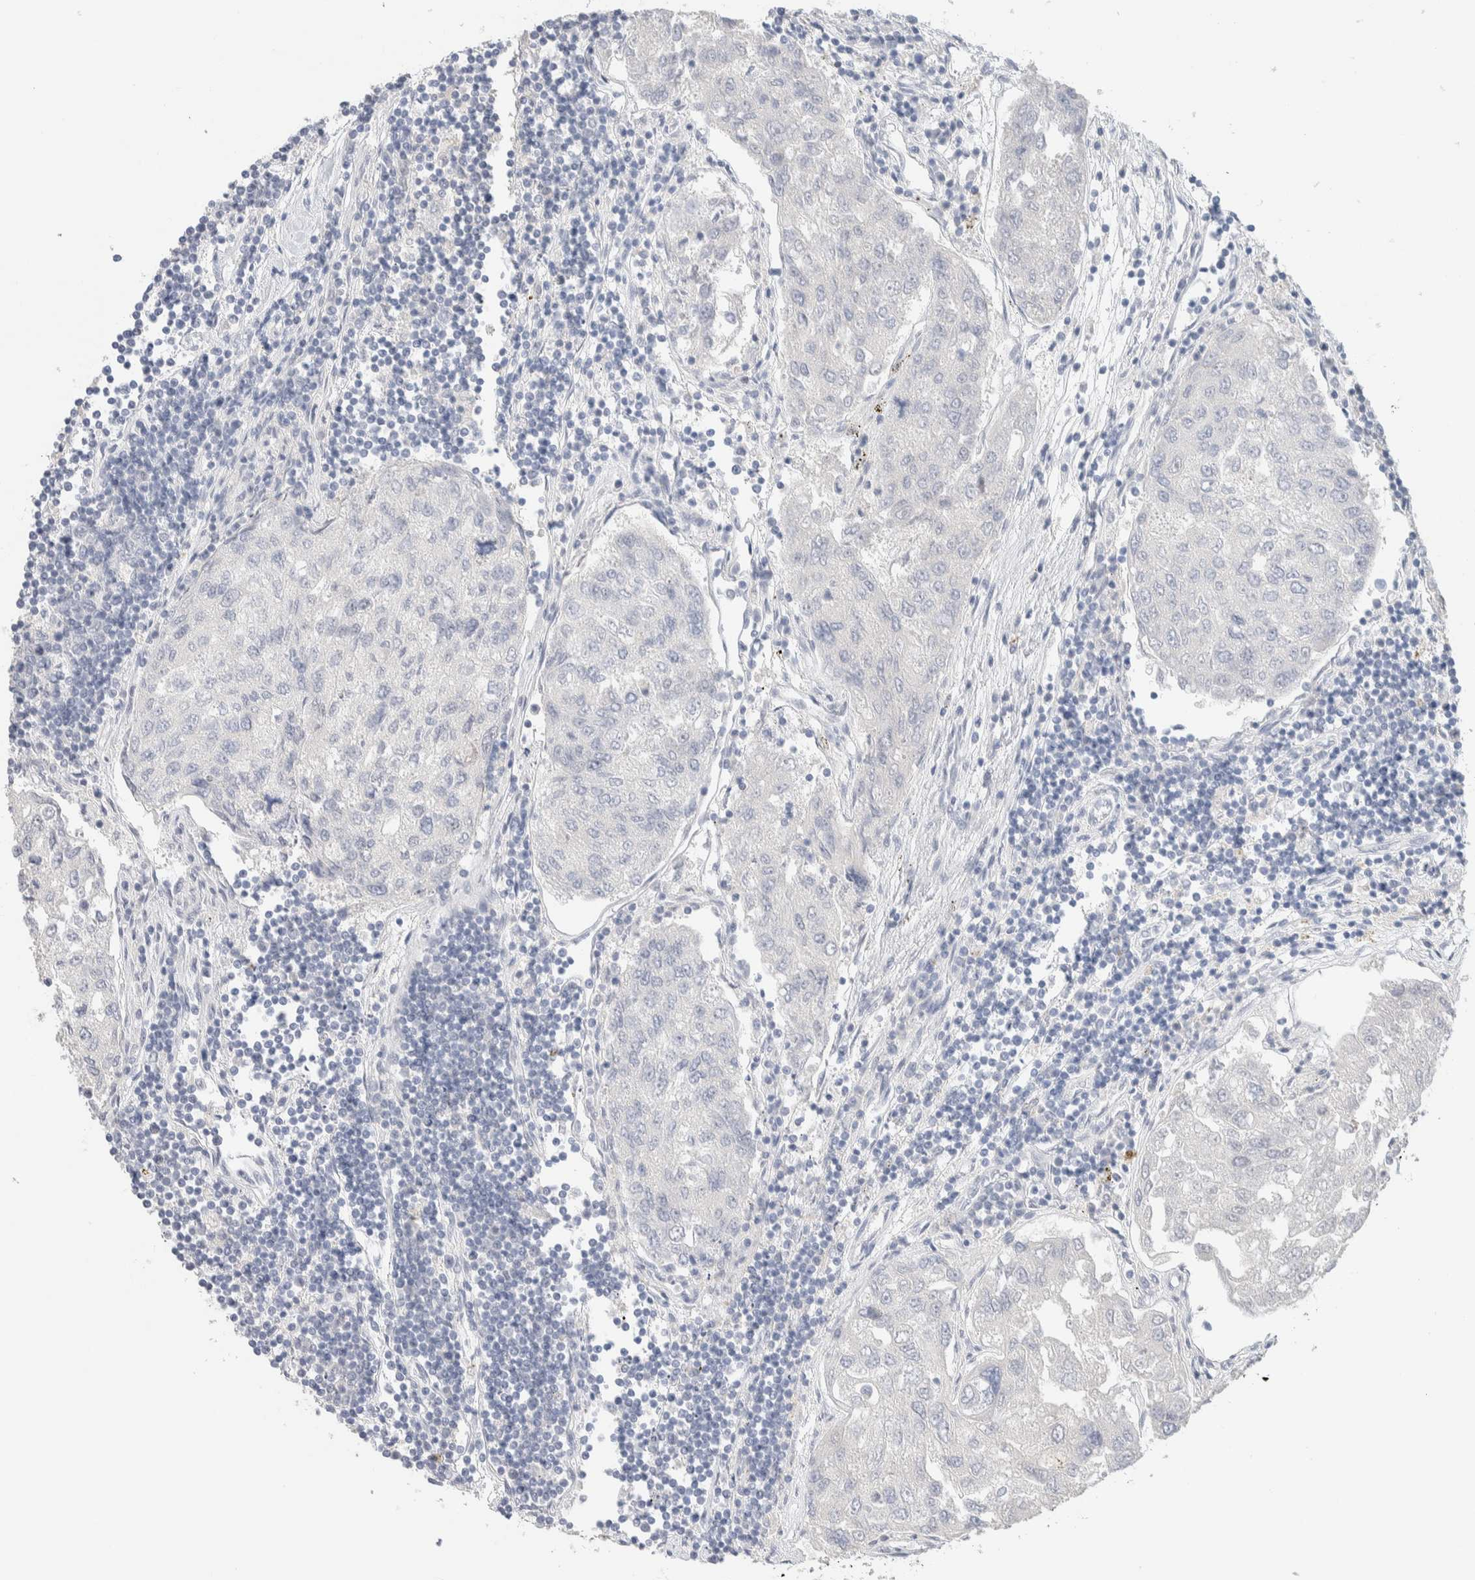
{"staining": {"intensity": "negative", "quantity": "none", "location": "none"}, "tissue": "urothelial cancer", "cell_type": "Tumor cells", "image_type": "cancer", "snomed": [{"axis": "morphology", "description": "Urothelial carcinoma, High grade"}, {"axis": "topography", "description": "Lymph node"}, {"axis": "topography", "description": "Urinary bladder"}], "caption": "High-grade urothelial carcinoma stained for a protein using immunohistochemistry demonstrates no expression tumor cells.", "gene": "RIDA", "patient": {"sex": "male", "age": 51}}